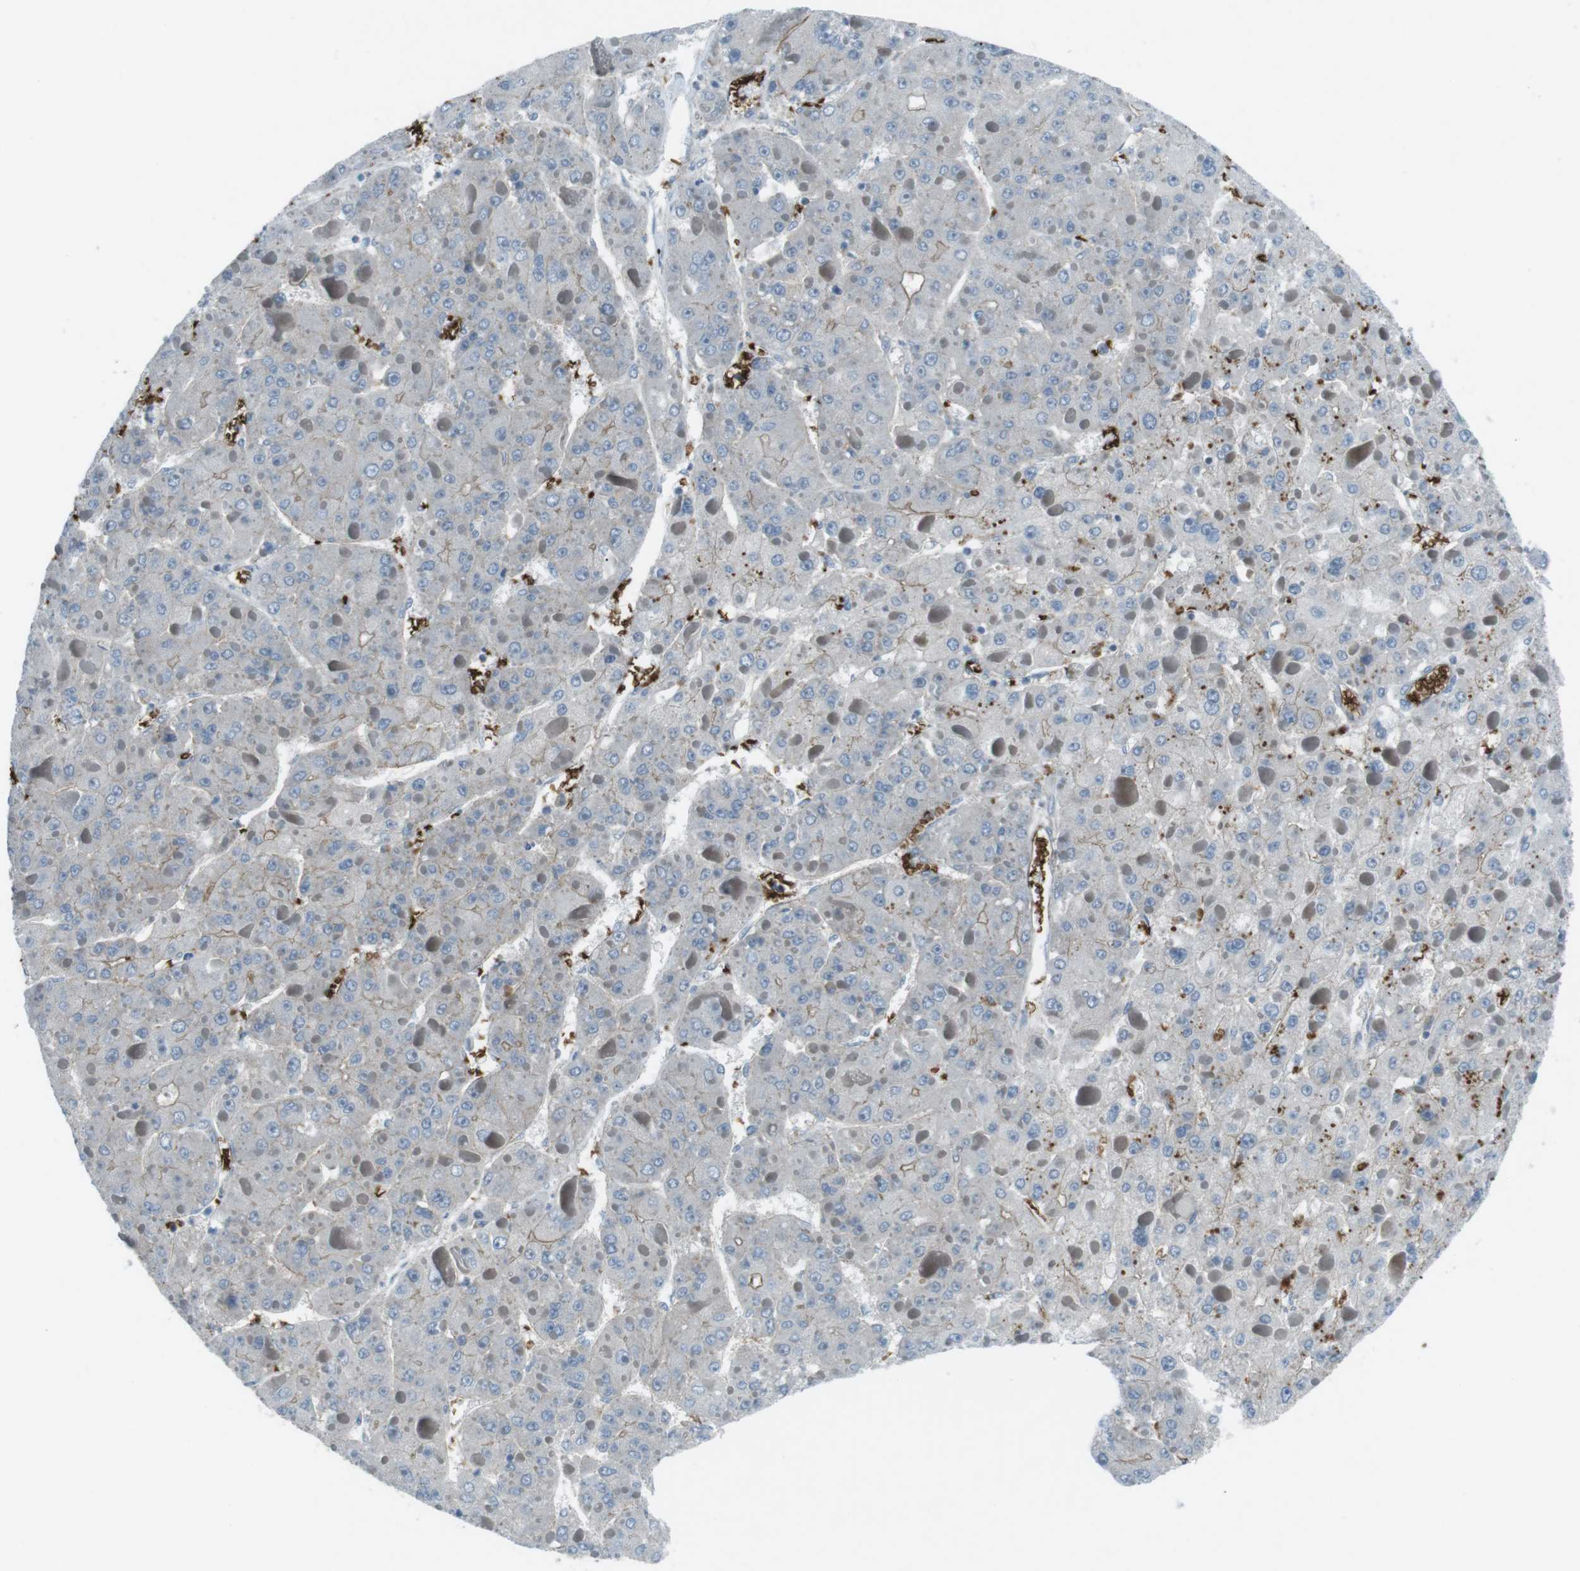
{"staining": {"intensity": "weak", "quantity": "<25%", "location": "cytoplasmic/membranous"}, "tissue": "liver cancer", "cell_type": "Tumor cells", "image_type": "cancer", "snomed": [{"axis": "morphology", "description": "Carcinoma, Hepatocellular, NOS"}, {"axis": "topography", "description": "Liver"}], "caption": "The IHC photomicrograph has no significant staining in tumor cells of liver cancer (hepatocellular carcinoma) tissue.", "gene": "SPTA1", "patient": {"sex": "female", "age": 73}}